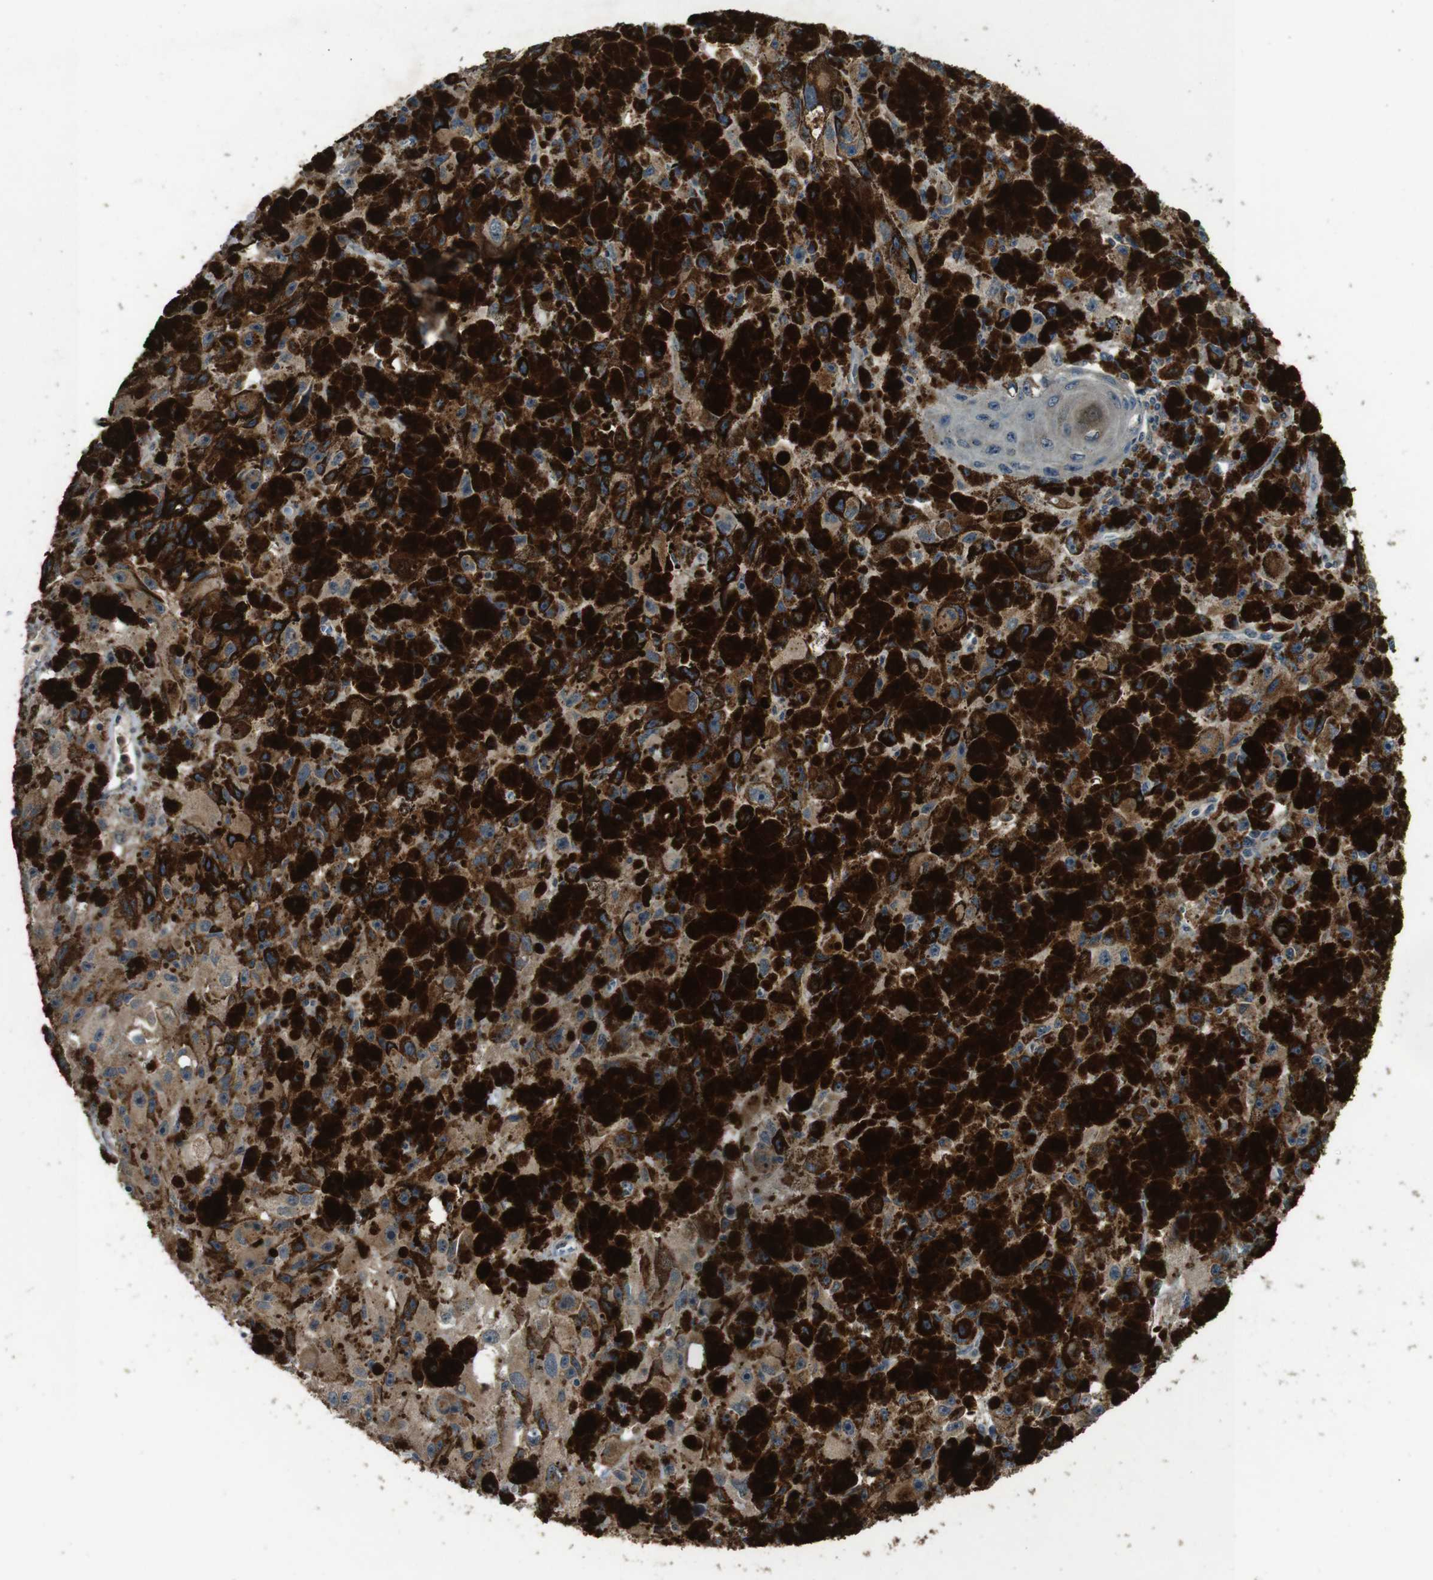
{"staining": {"intensity": "moderate", "quantity": ">75%", "location": "cytoplasmic/membranous"}, "tissue": "melanoma", "cell_type": "Tumor cells", "image_type": "cancer", "snomed": [{"axis": "morphology", "description": "Malignant melanoma, NOS"}, {"axis": "topography", "description": "Skin"}], "caption": "Moderate cytoplasmic/membranous protein positivity is present in approximately >75% of tumor cells in melanoma.", "gene": "ARHGAP24", "patient": {"sex": "female", "age": 104}}